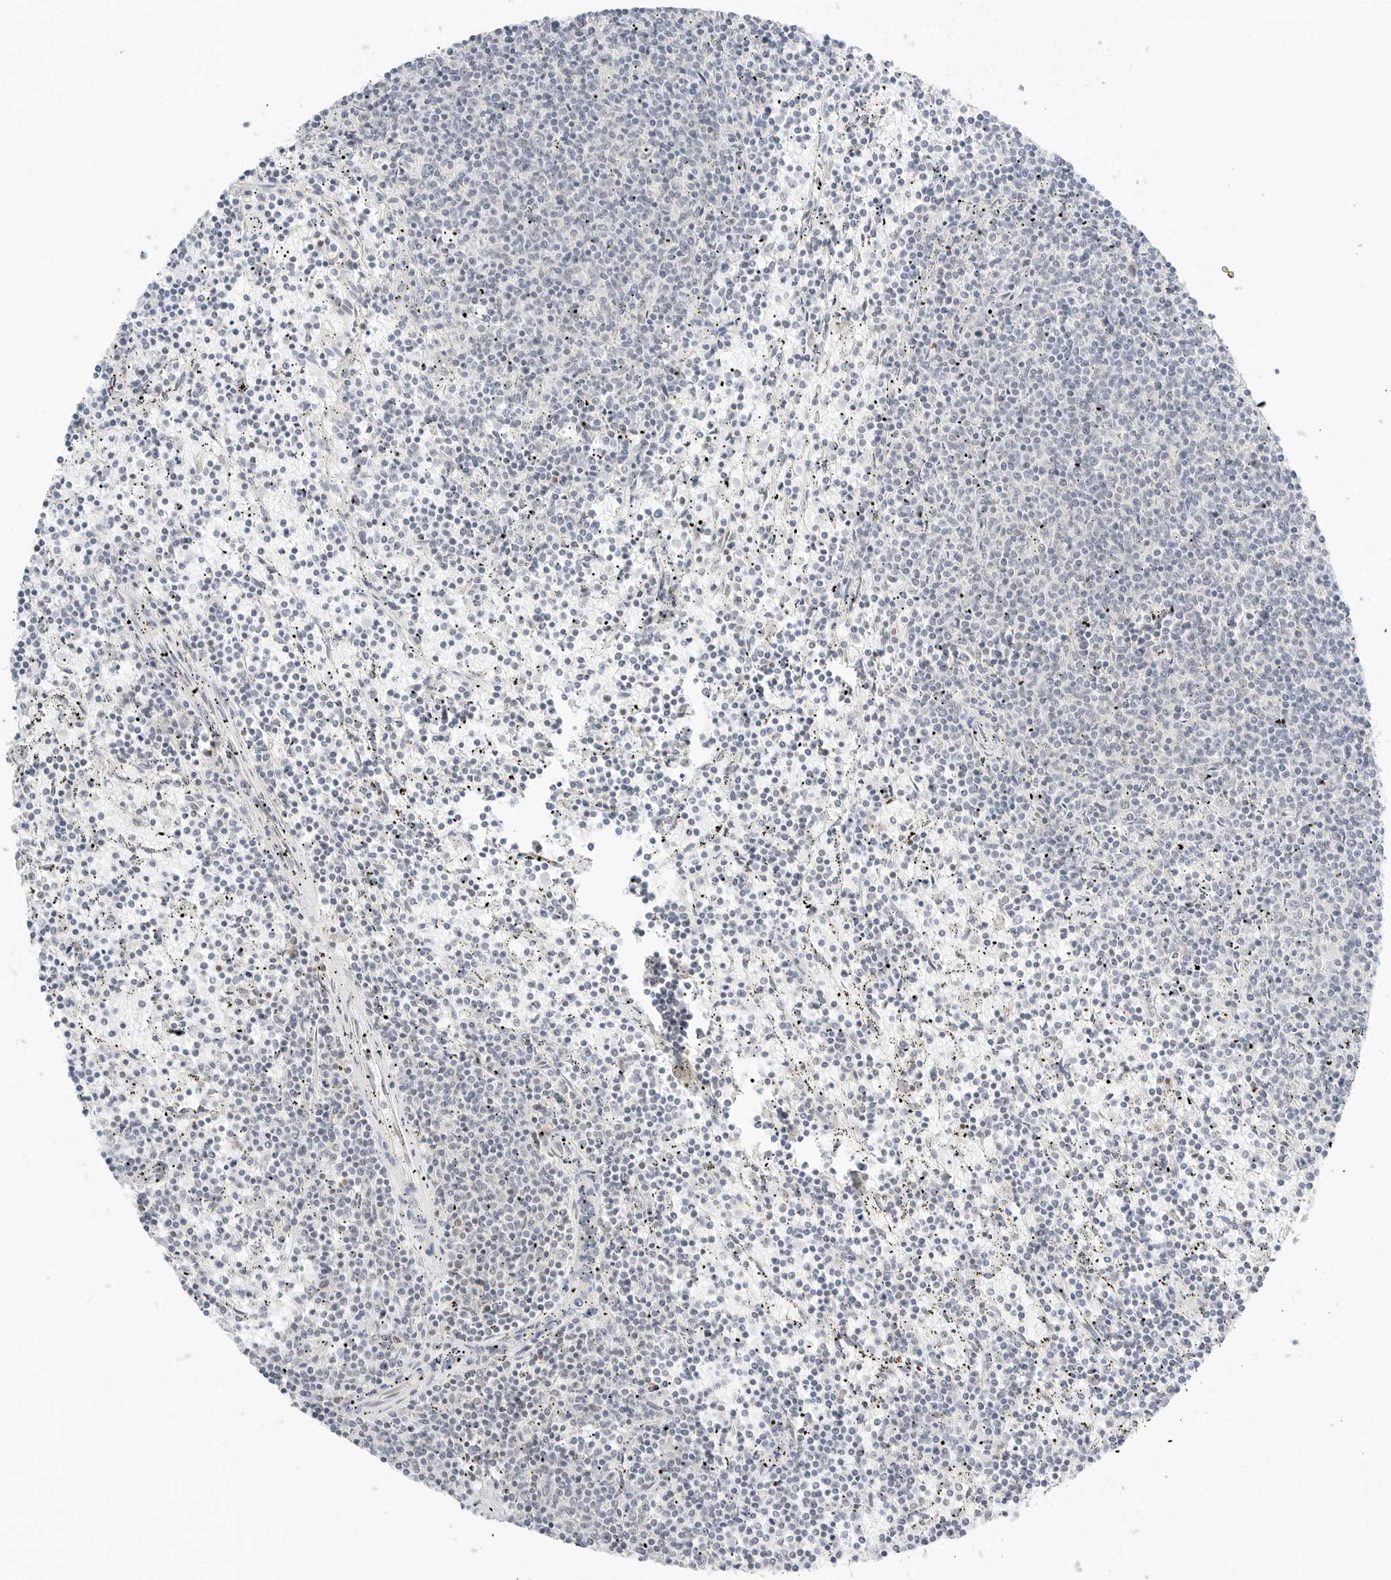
{"staining": {"intensity": "negative", "quantity": "none", "location": "none"}, "tissue": "lymphoma", "cell_type": "Tumor cells", "image_type": "cancer", "snomed": [{"axis": "morphology", "description": "Malignant lymphoma, non-Hodgkin's type, Low grade"}, {"axis": "topography", "description": "Spleen"}], "caption": "Tumor cells are negative for protein expression in human lymphoma.", "gene": "NEO1", "patient": {"sex": "female", "age": 50}}